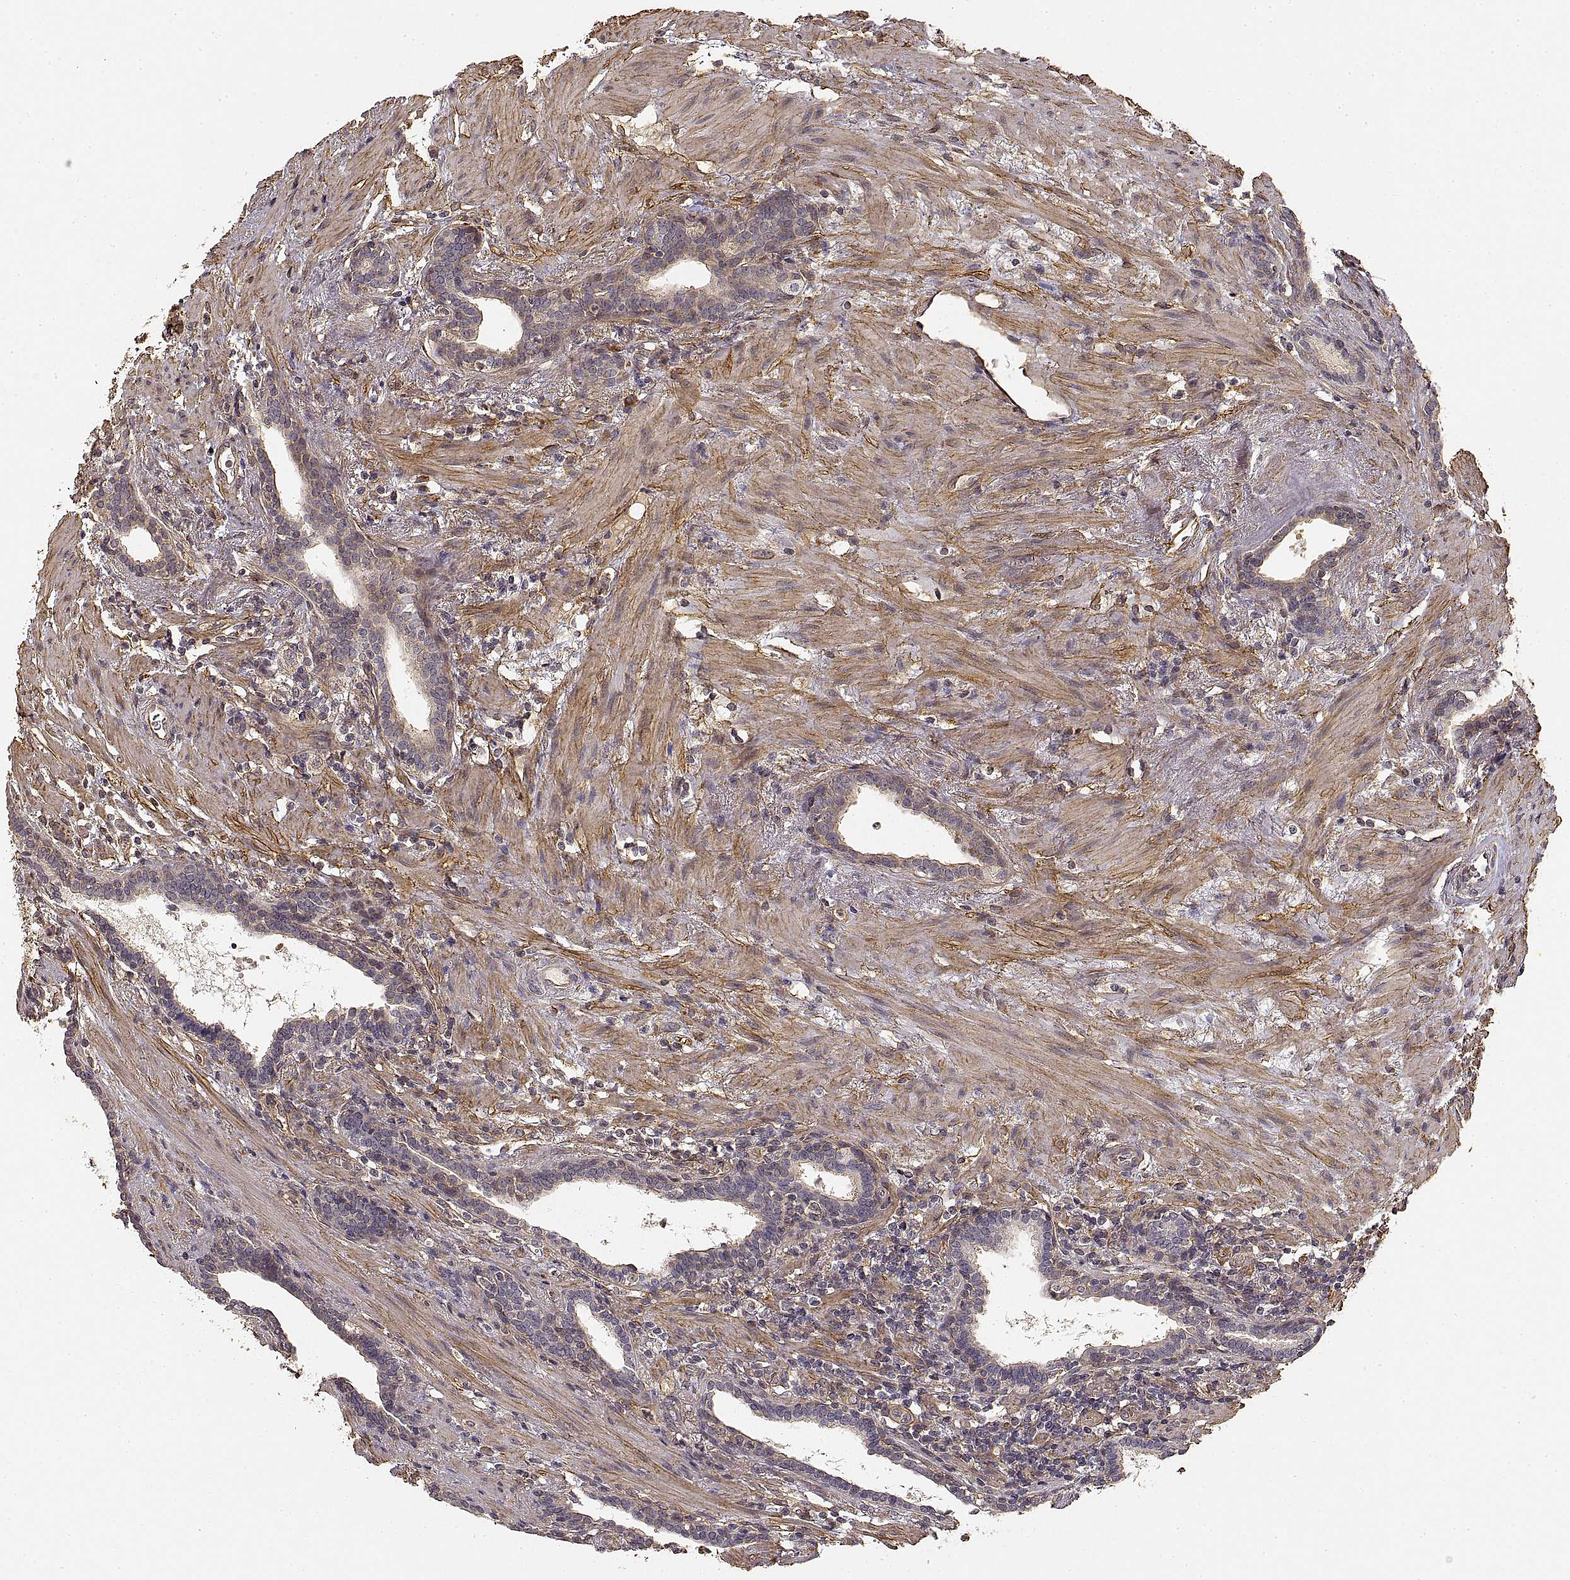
{"staining": {"intensity": "moderate", "quantity": "<25%", "location": "cytoplasmic/membranous"}, "tissue": "prostate cancer", "cell_type": "Tumor cells", "image_type": "cancer", "snomed": [{"axis": "morphology", "description": "Adenocarcinoma, NOS"}, {"axis": "topography", "description": "Prostate"}], "caption": "Protein staining of prostate adenocarcinoma tissue reveals moderate cytoplasmic/membranous positivity in approximately <25% of tumor cells.", "gene": "LAMA4", "patient": {"sex": "male", "age": 66}}